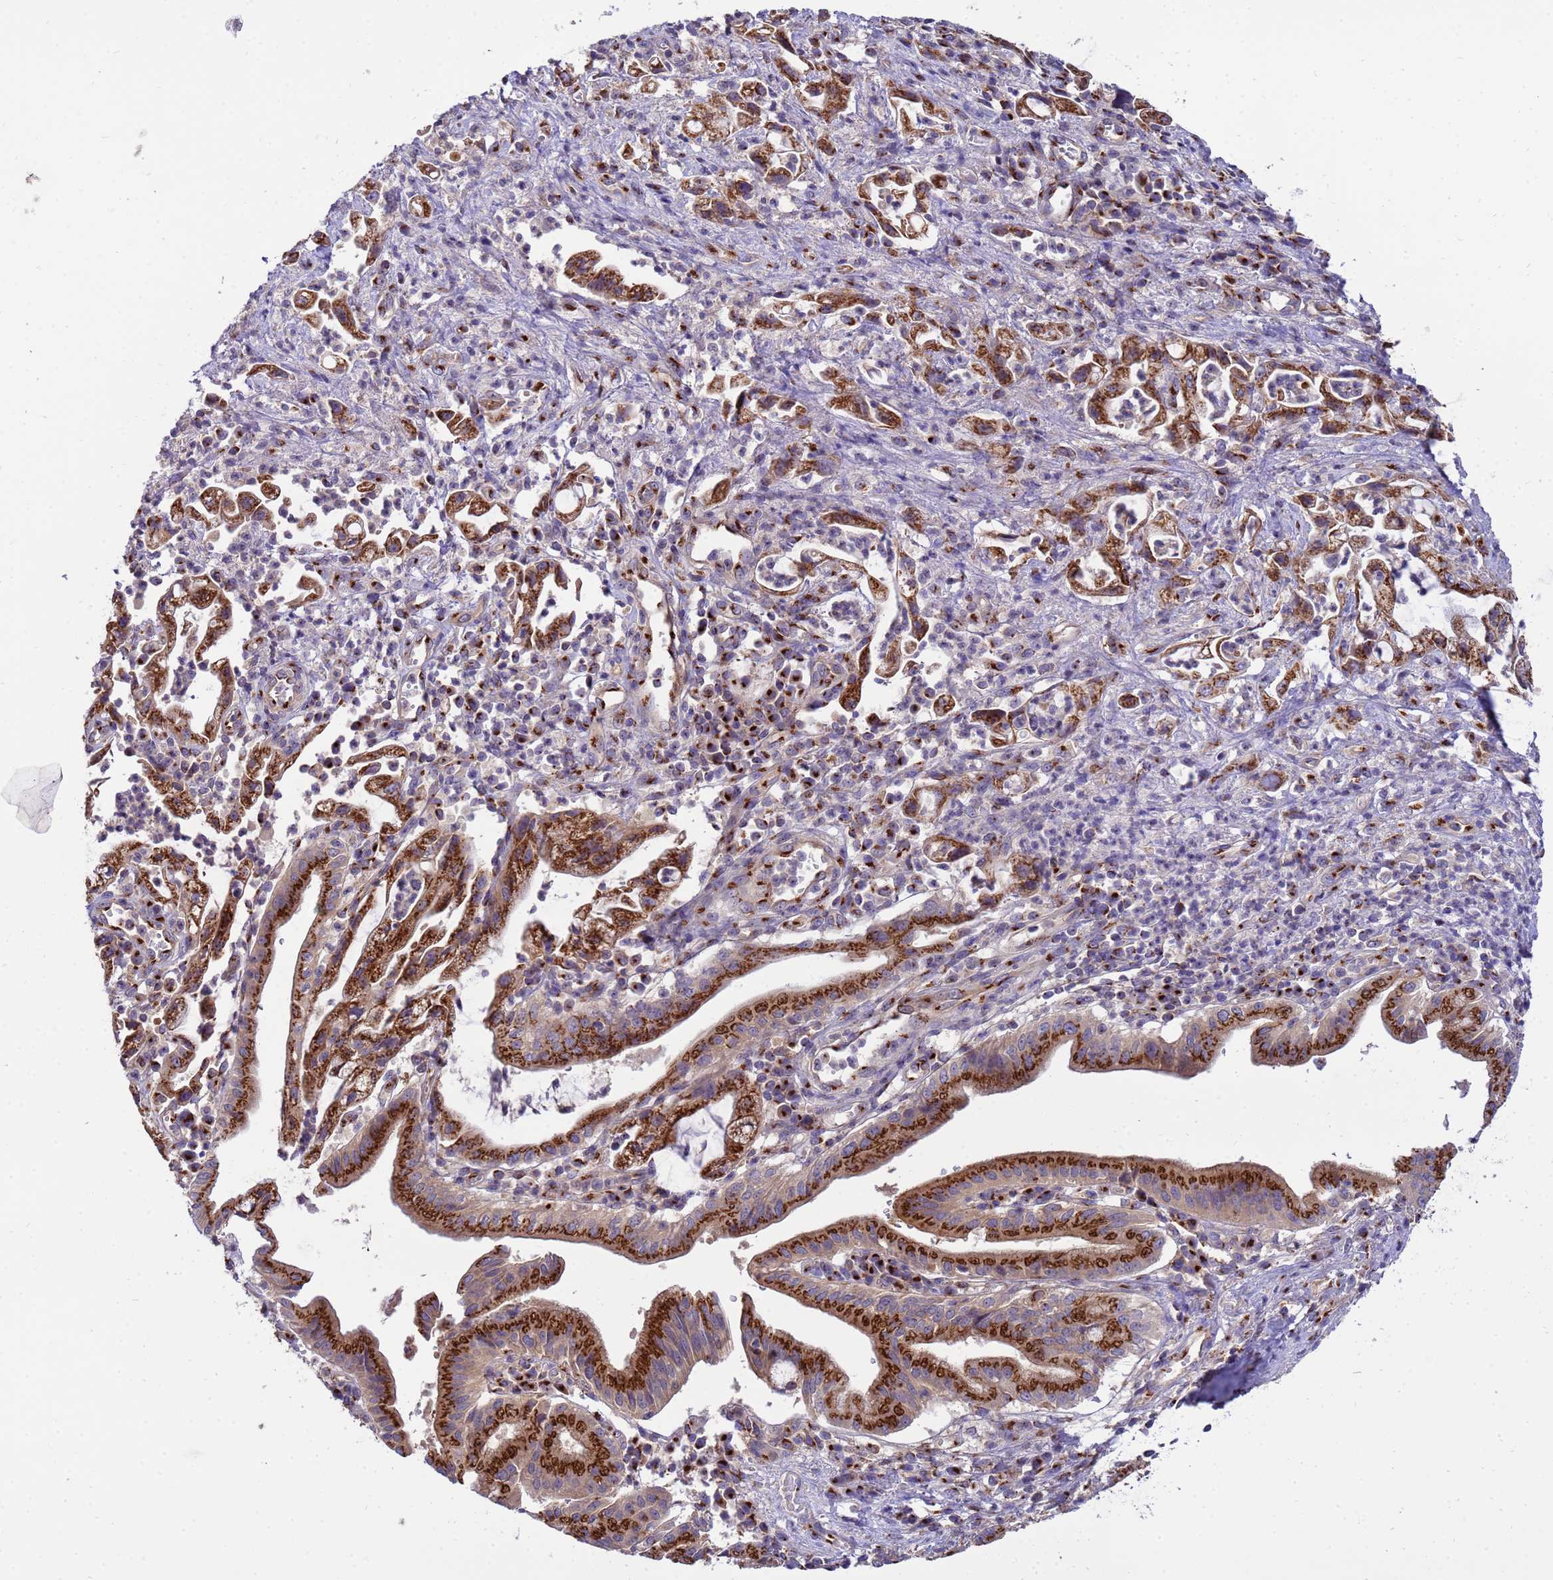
{"staining": {"intensity": "strong", "quantity": ">75%", "location": "cytoplasmic/membranous"}, "tissue": "pancreatic cancer", "cell_type": "Tumor cells", "image_type": "cancer", "snomed": [{"axis": "morphology", "description": "Adenocarcinoma, NOS"}, {"axis": "topography", "description": "Pancreas"}], "caption": "Adenocarcinoma (pancreatic) stained for a protein reveals strong cytoplasmic/membranous positivity in tumor cells.", "gene": "HPS3", "patient": {"sex": "female", "age": 61}}